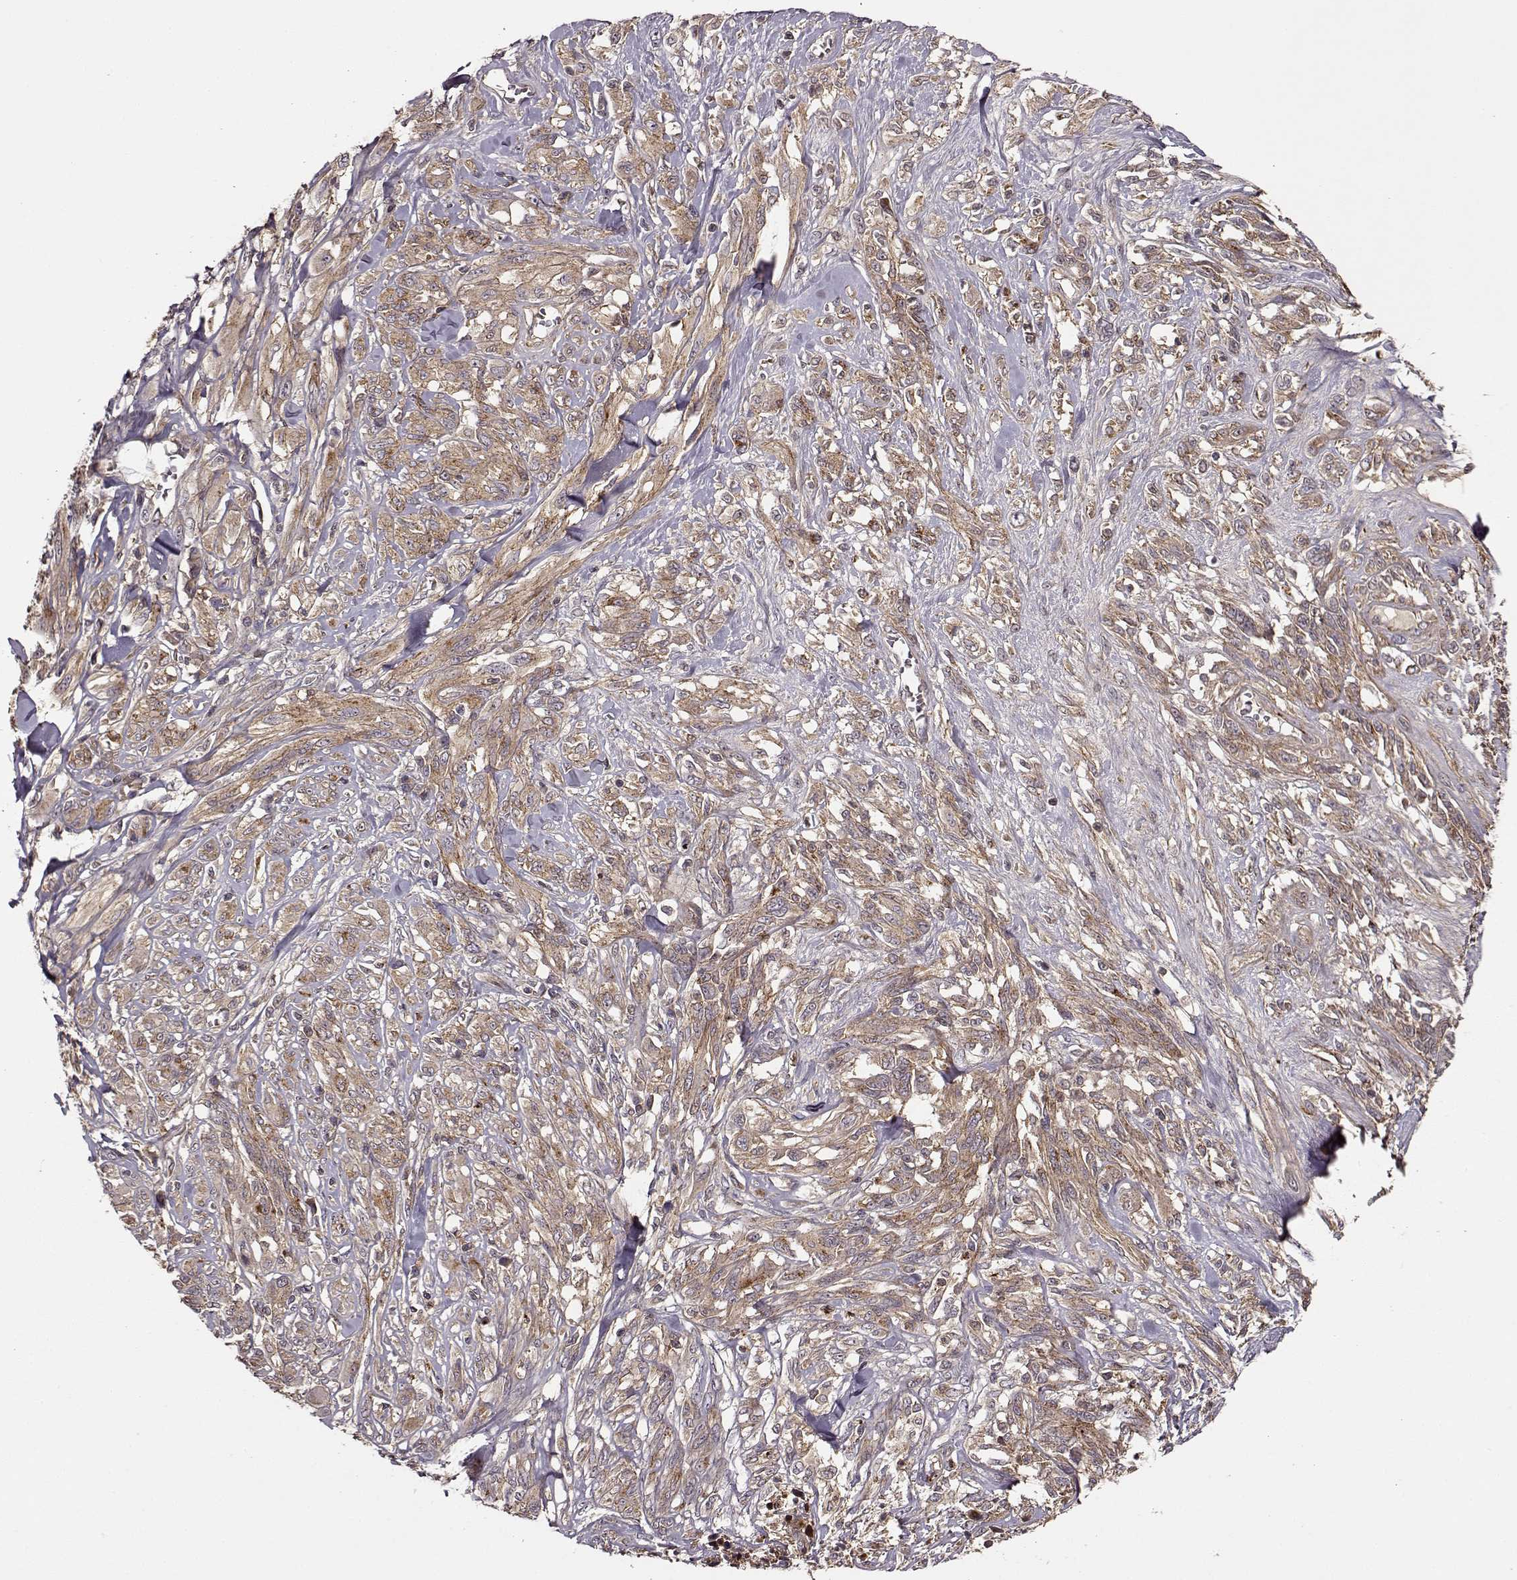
{"staining": {"intensity": "weak", "quantity": ">75%", "location": "cytoplasmic/membranous"}, "tissue": "melanoma", "cell_type": "Tumor cells", "image_type": "cancer", "snomed": [{"axis": "morphology", "description": "Malignant melanoma, NOS"}, {"axis": "topography", "description": "Skin"}], "caption": "Protein staining of malignant melanoma tissue displays weak cytoplasmic/membranous expression in about >75% of tumor cells. (DAB (3,3'-diaminobenzidine) IHC, brown staining for protein, blue staining for nuclei).", "gene": "IFRD2", "patient": {"sex": "female", "age": 91}}